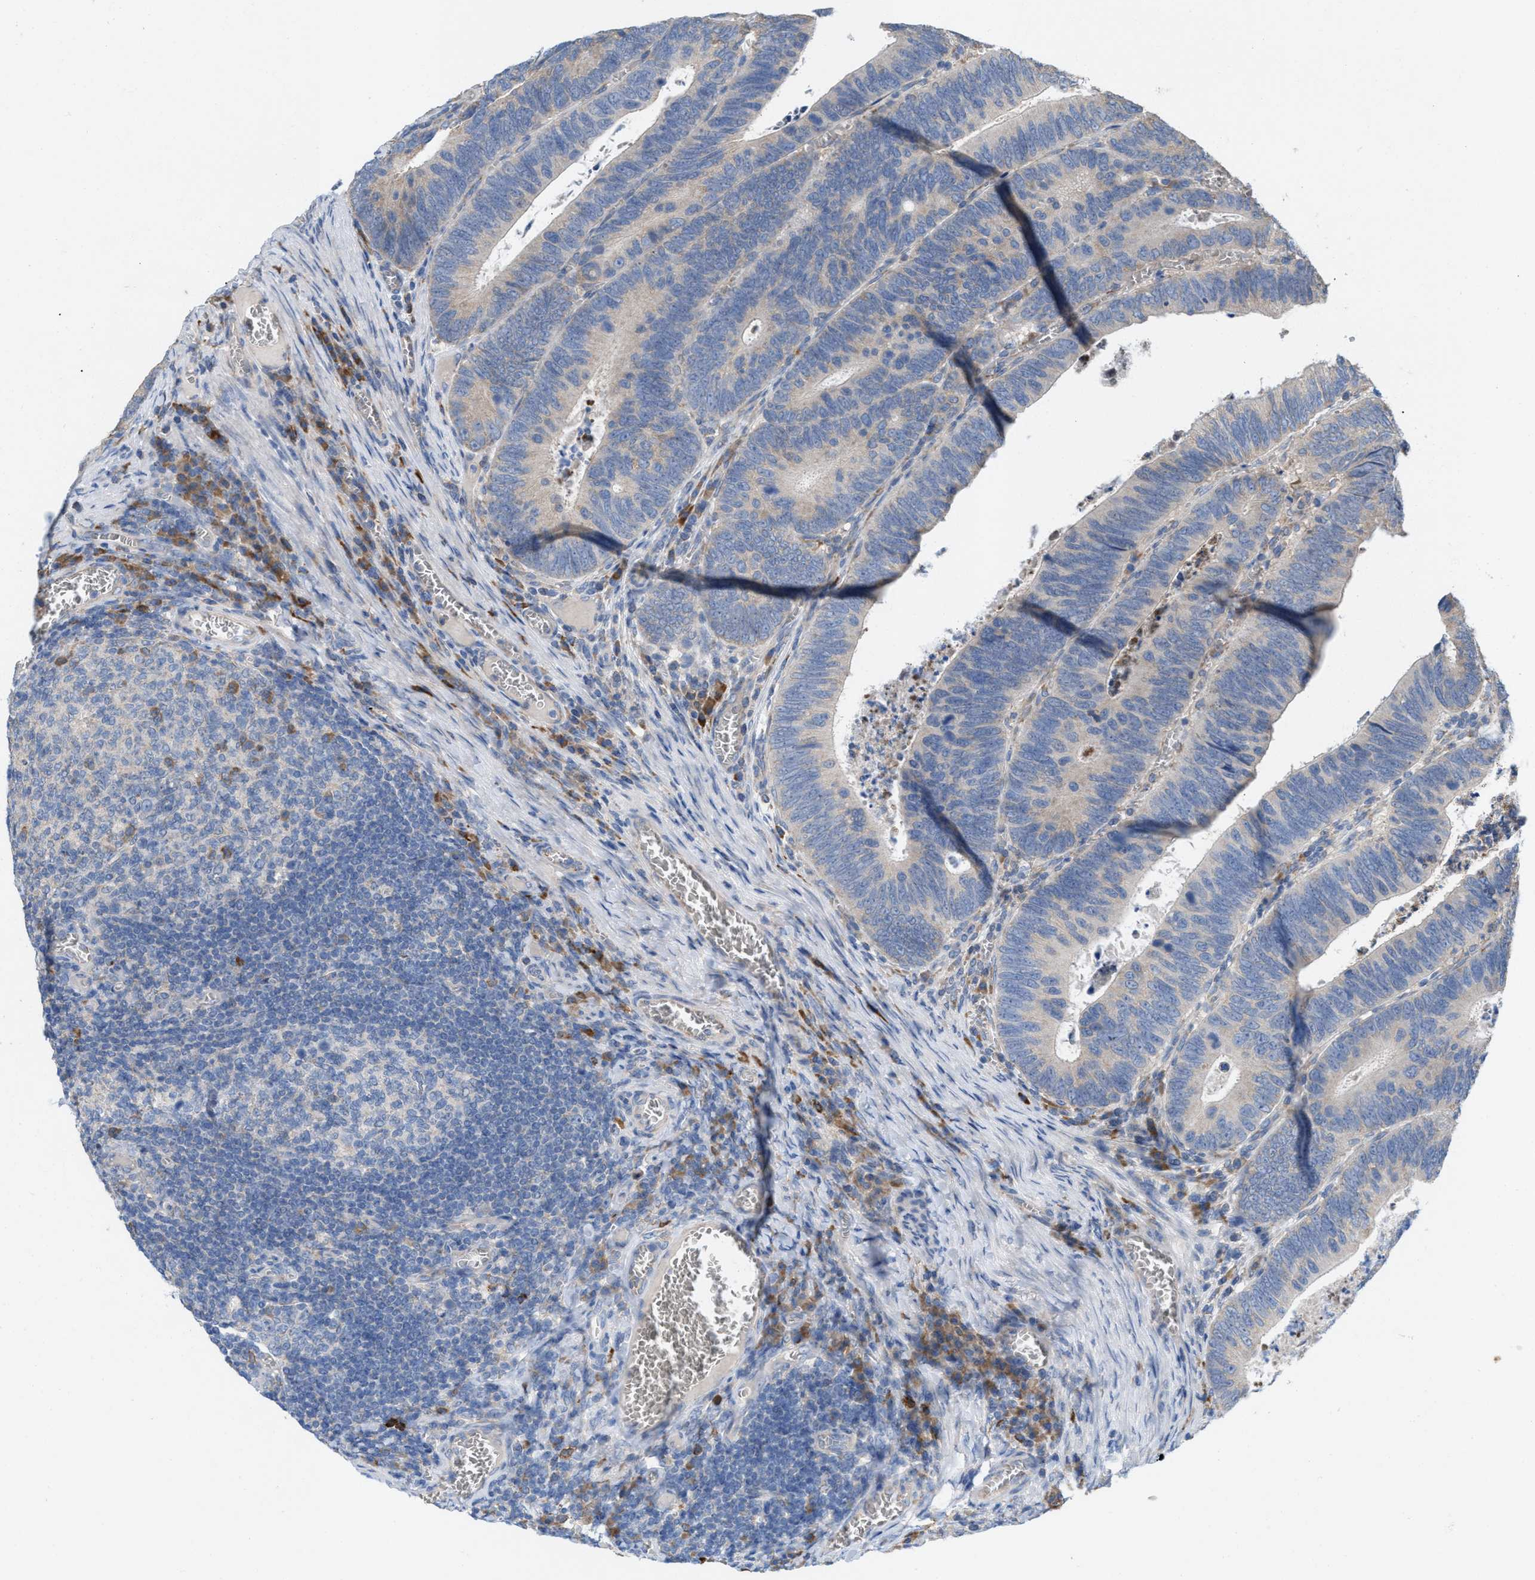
{"staining": {"intensity": "negative", "quantity": "none", "location": "none"}, "tissue": "colorectal cancer", "cell_type": "Tumor cells", "image_type": "cancer", "snomed": [{"axis": "morphology", "description": "Inflammation, NOS"}, {"axis": "morphology", "description": "Adenocarcinoma, NOS"}, {"axis": "topography", "description": "Colon"}], "caption": "Protein analysis of colorectal cancer shows no significant staining in tumor cells. (Immunohistochemistry, brightfield microscopy, high magnification).", "gene": "DYNC2I1", "patient": {"sex": "male", "age": 72}}